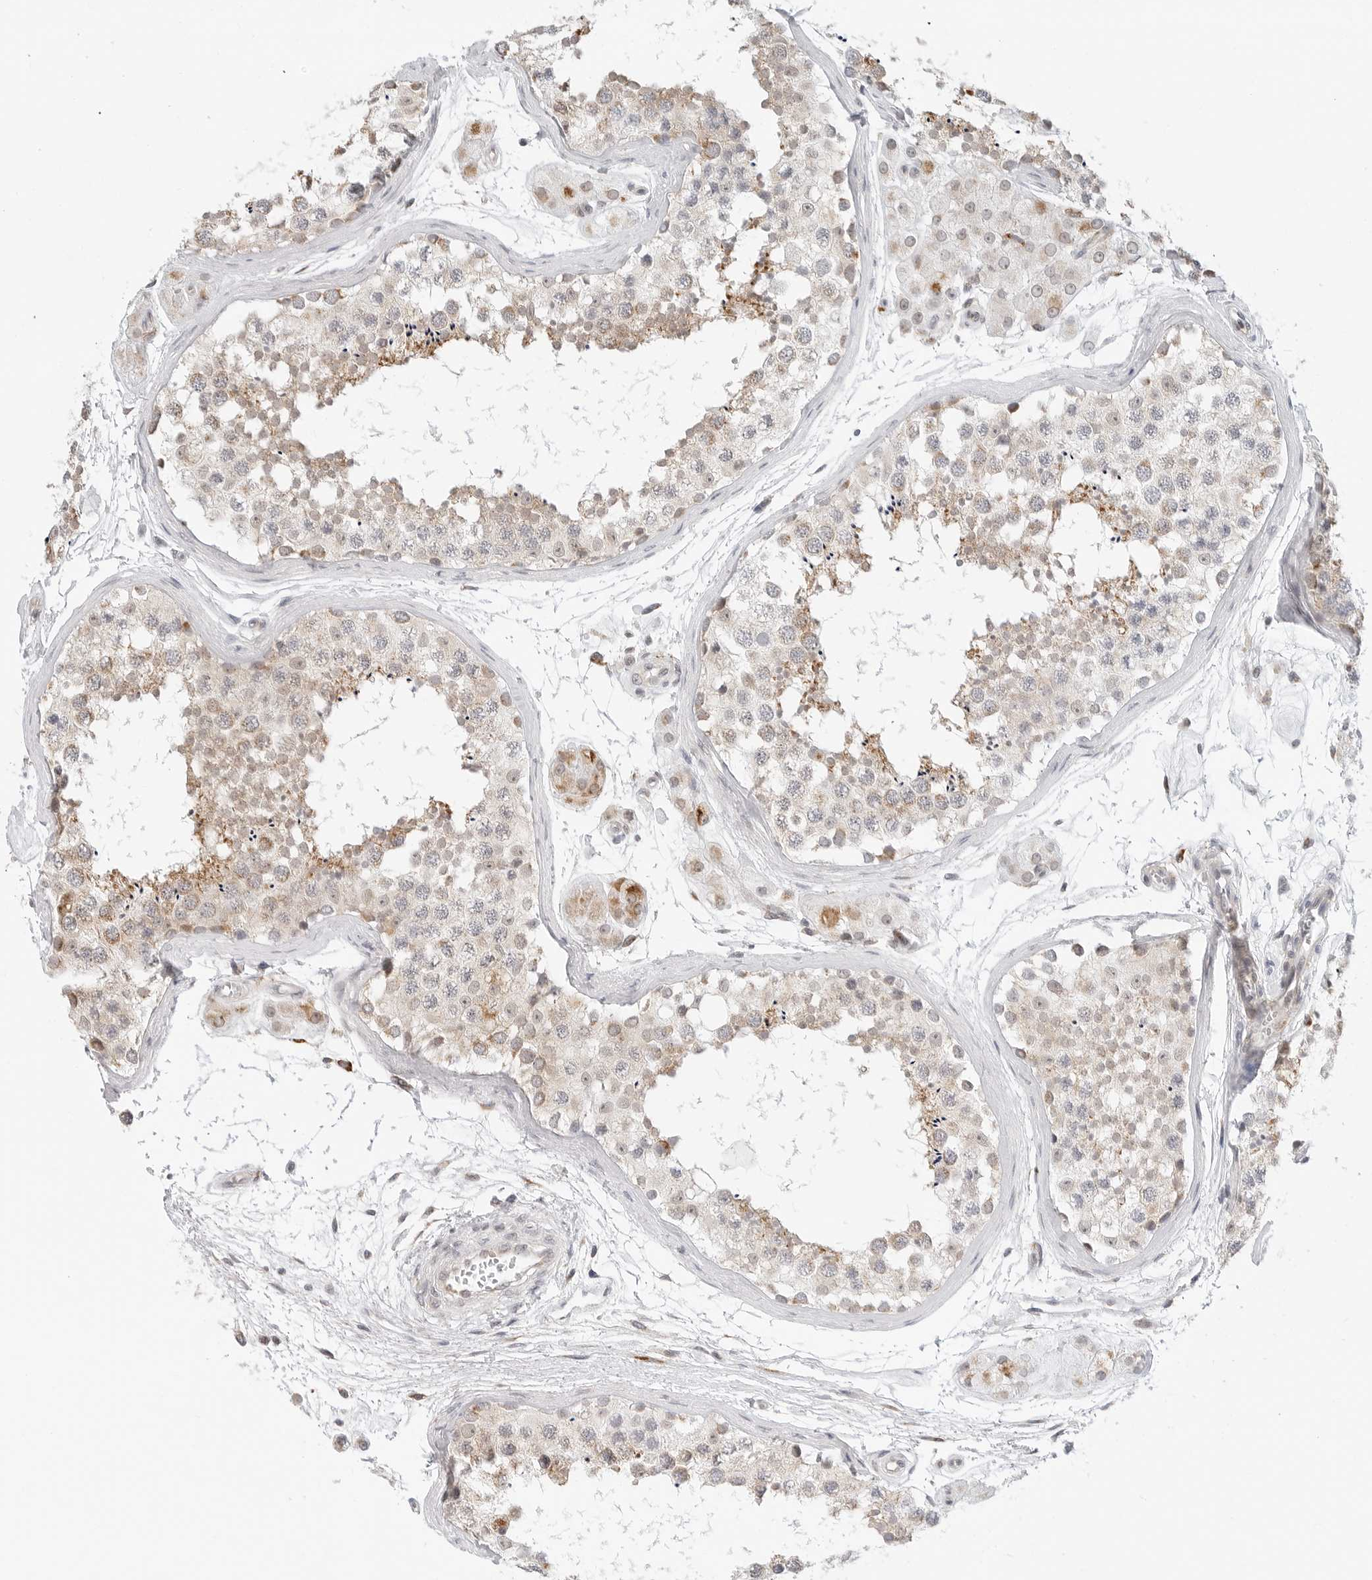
{"staining": {"intensity": "weak", "quantity": "25%-75%", "location": "cytoplasmic/membranous"}, "tissue": "testis", "cell_type": "Cells in seminiferous ducts", "image_type": "normal", "snomed": [{"axis": "morphology", "description": "Normal tissue, NOS"}, {"axis": "topography", "description": "Testis"}], "caption": "Weak cytoplasmic/membranous positivity for a protein is appreciated in about 25%-75% of cells in seminiferous ducts of normal testis using immunohistochemistry (IHC).", "gene": "POLR3GL", "patient": {"sex": "male", "age": 56}}